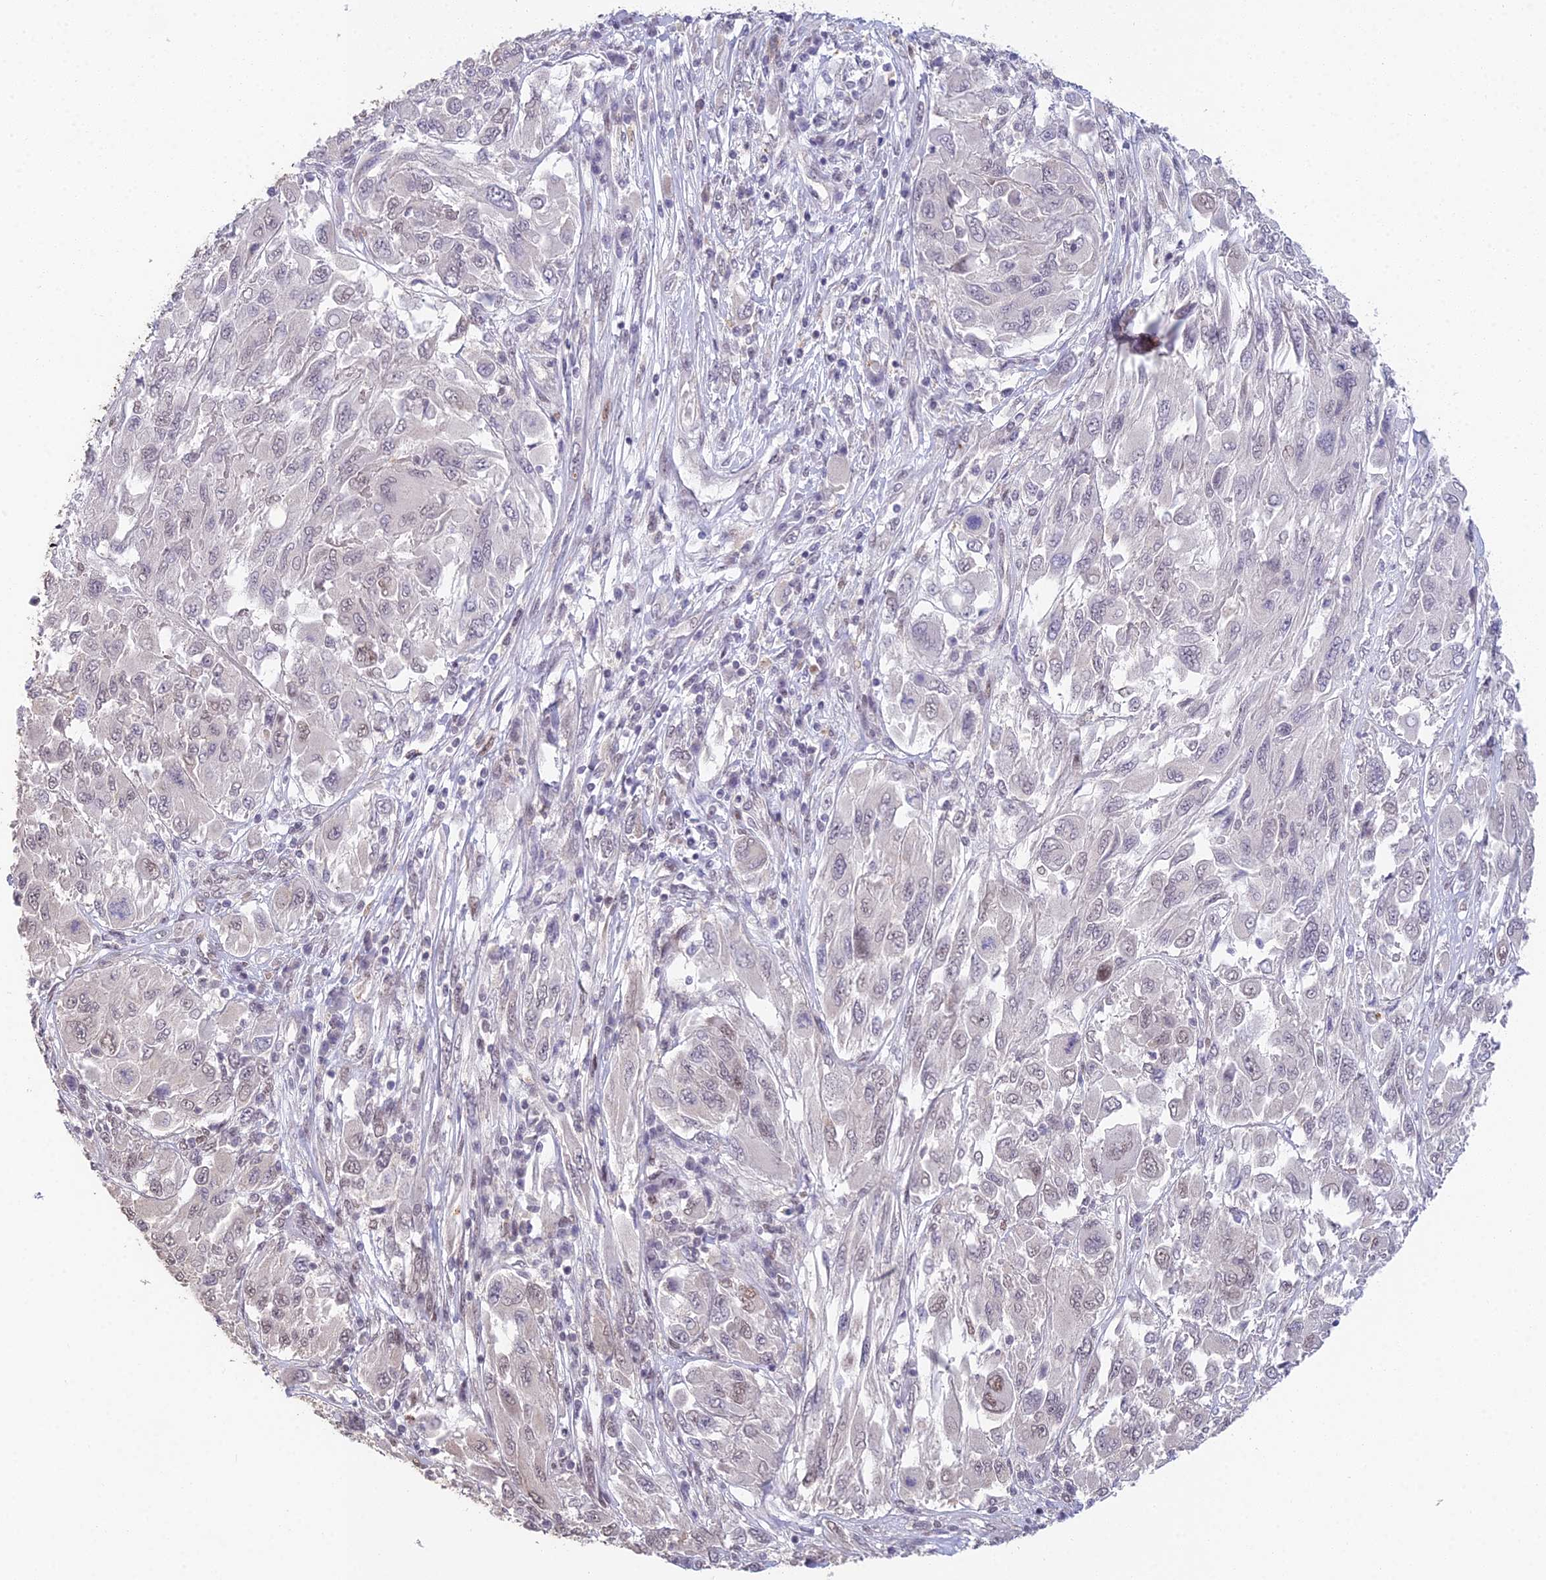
{"staining": {"intensity": "weak", "quantity": "25%-75%", "location": "nuclear"}, "tissue": "melanoma", "cell_type": "Tumor cells", "image_type": "cancer", "snomed": [{"axis": "morphology", "description": "Malignant melanoma, NOS"}, {"axis": "topography", "description": "Skin"}], "caption": "A high-resolution micrograph shows IHC staining of malignant melanoma, which shows weak nuclear positivity in approximately 25%-75% of tumor cells.", "gene": "ABHD17A", "patient": {"sex": "female", "age": 91}}